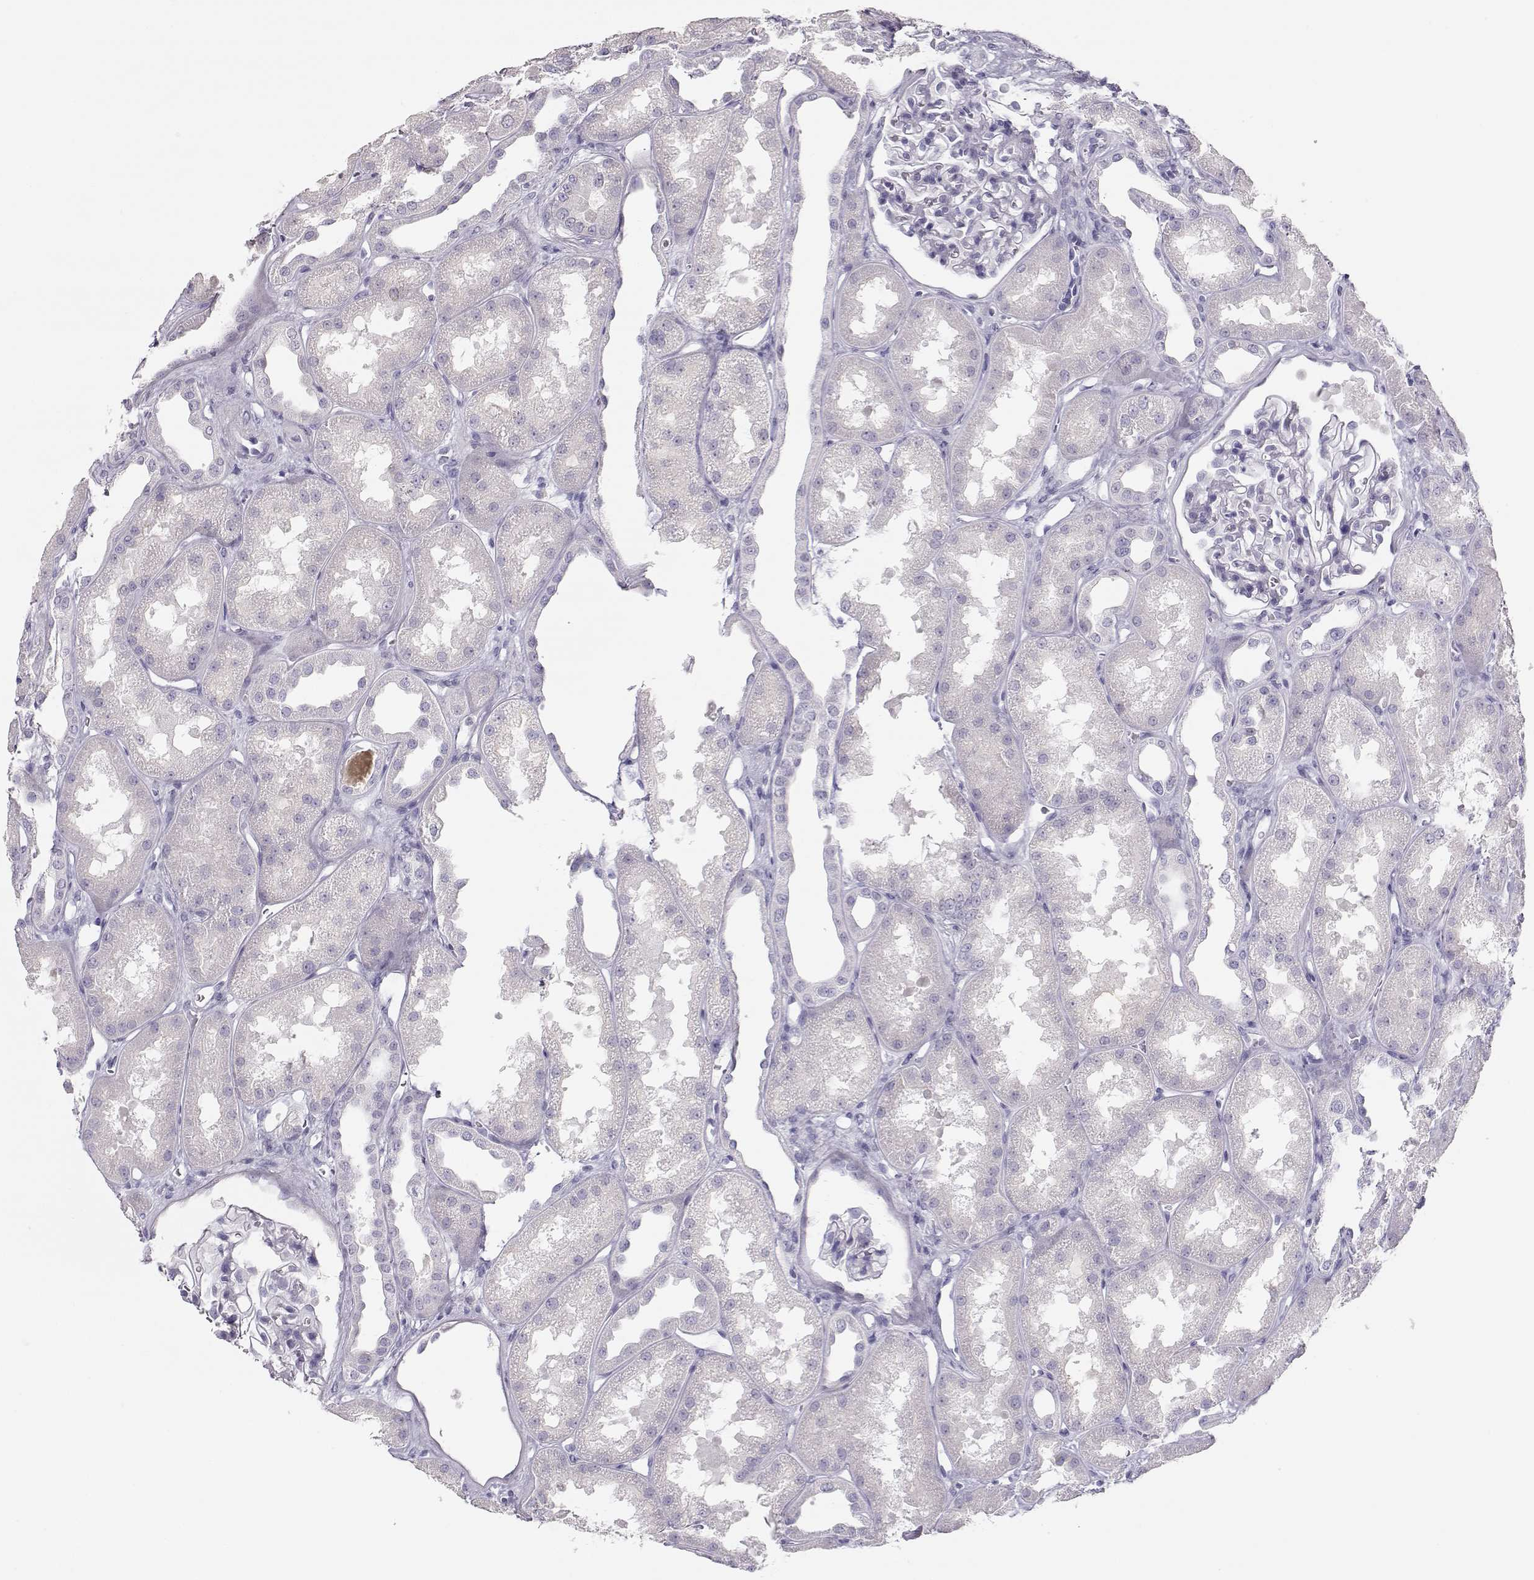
{"staining": {"intensity": "negative", "quantity": "none", "location": "none"}, "tissue": "kidney", "cell_type": "Cells in glomeruli", "image_type": "normal", "snomed": [{"axis": "morphology", "description": "Normal tissue, NOS"}, {"axis": "topography", "description": "Kidney"}], "caption": "Immunohistochemical staining of normal kidney shows no significant staining in cells in glomeruli. (DAB immunohistochemistry (IHC) with hematoxylin counter stain).", "gene": "LEPR", "patient": {"sex": "male", "age": 61}}